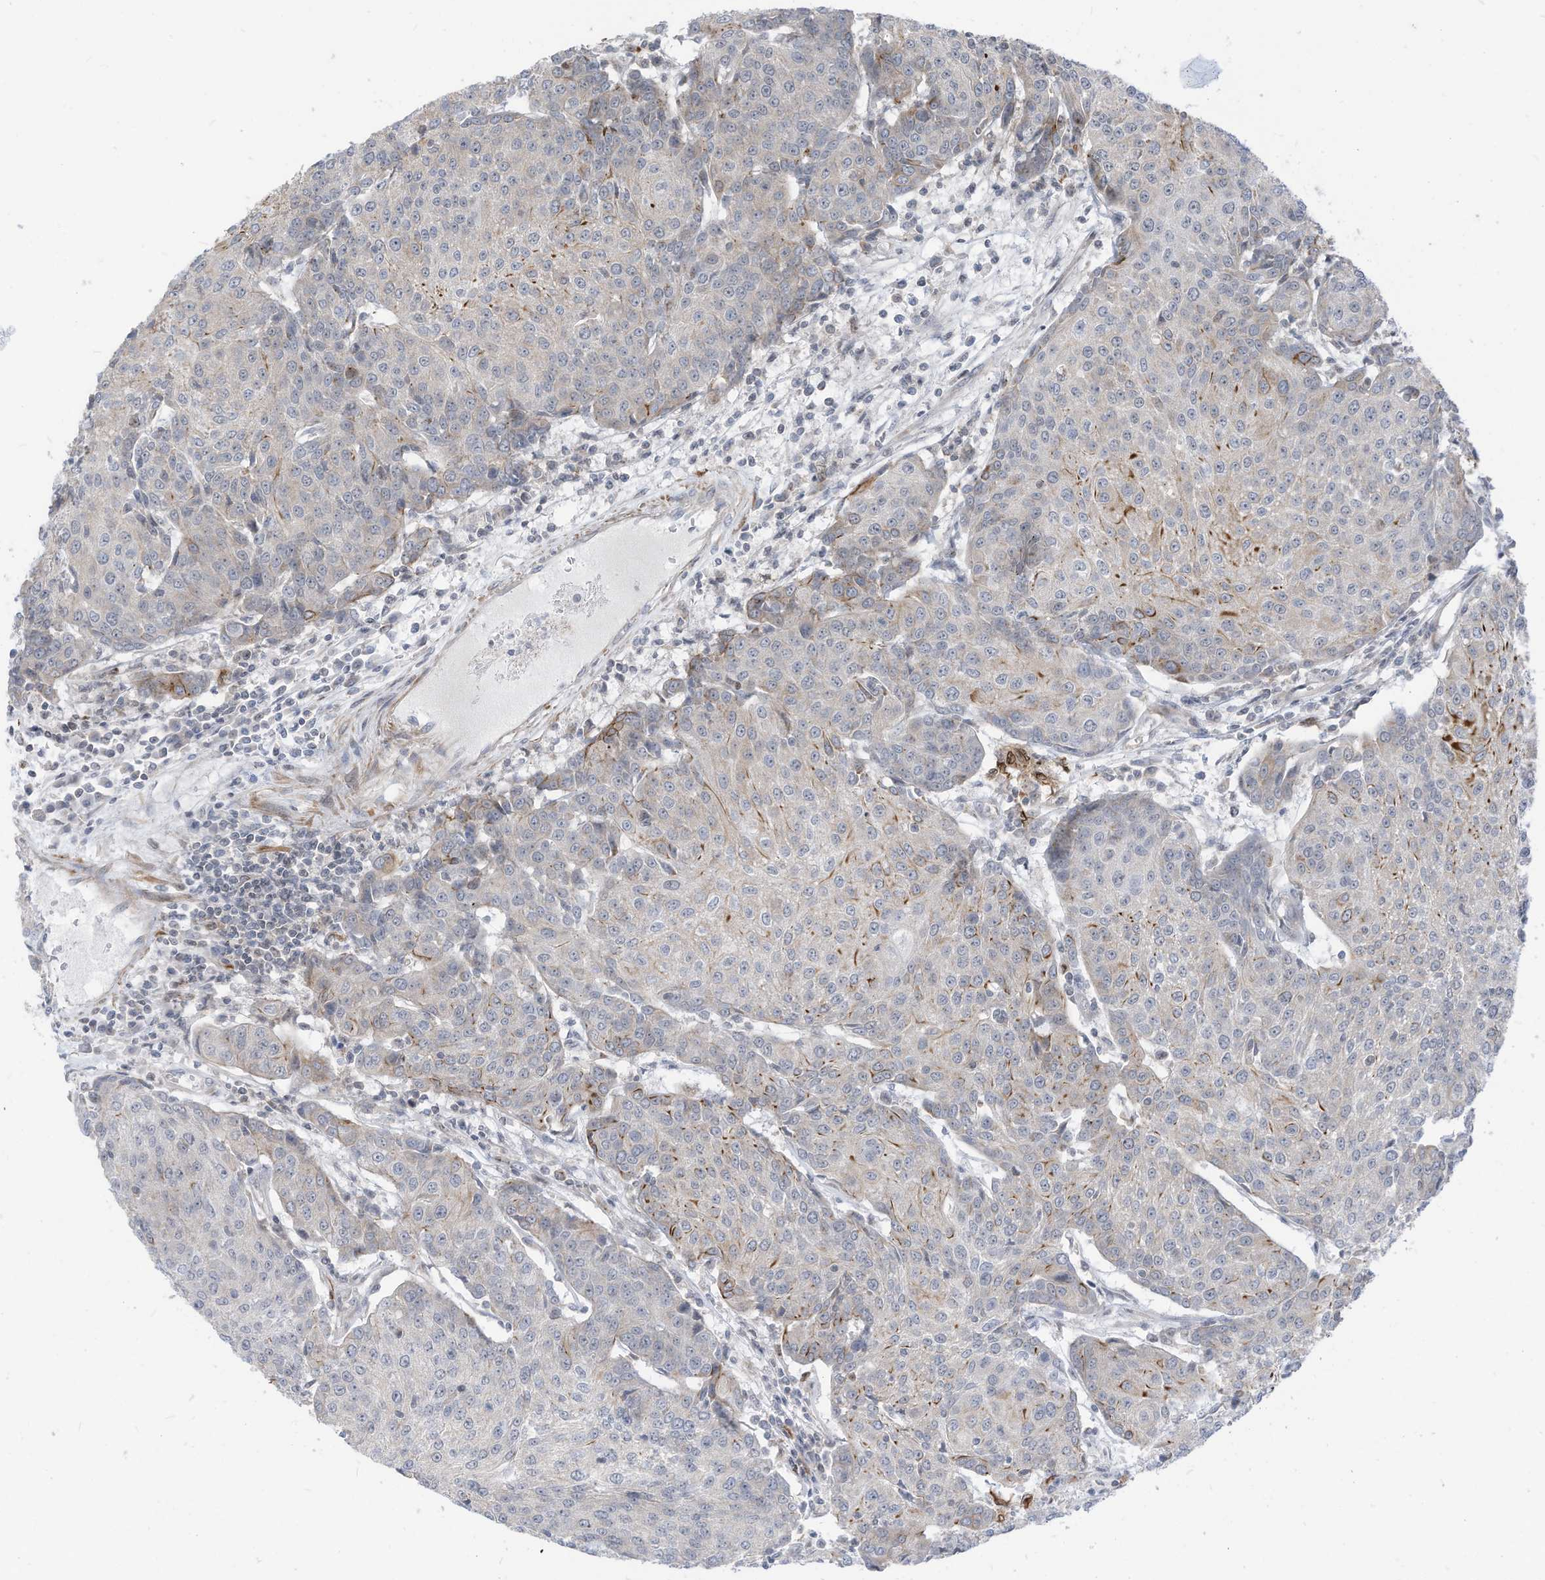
{"staining": {"intensity": "weak", "quantity": "<25%", "location": "cytoplasmic/membranous"}, "tissue": "urothelial cancer", "cell_type": "Tumor cells", "image_type": "cancer", "snomed": [{"axis": "morphology", "description": "Urothelial carcinoma, High grade"}, {"axis": "topography", "description": "Urinary bladder"}], "caption": "The immunohistochemistry micrograph has no significant staining in tumor cells of urothelial cancer tissue.", "gene": "GPATCH3", "patient": {"sex": "female", "age": 85}}